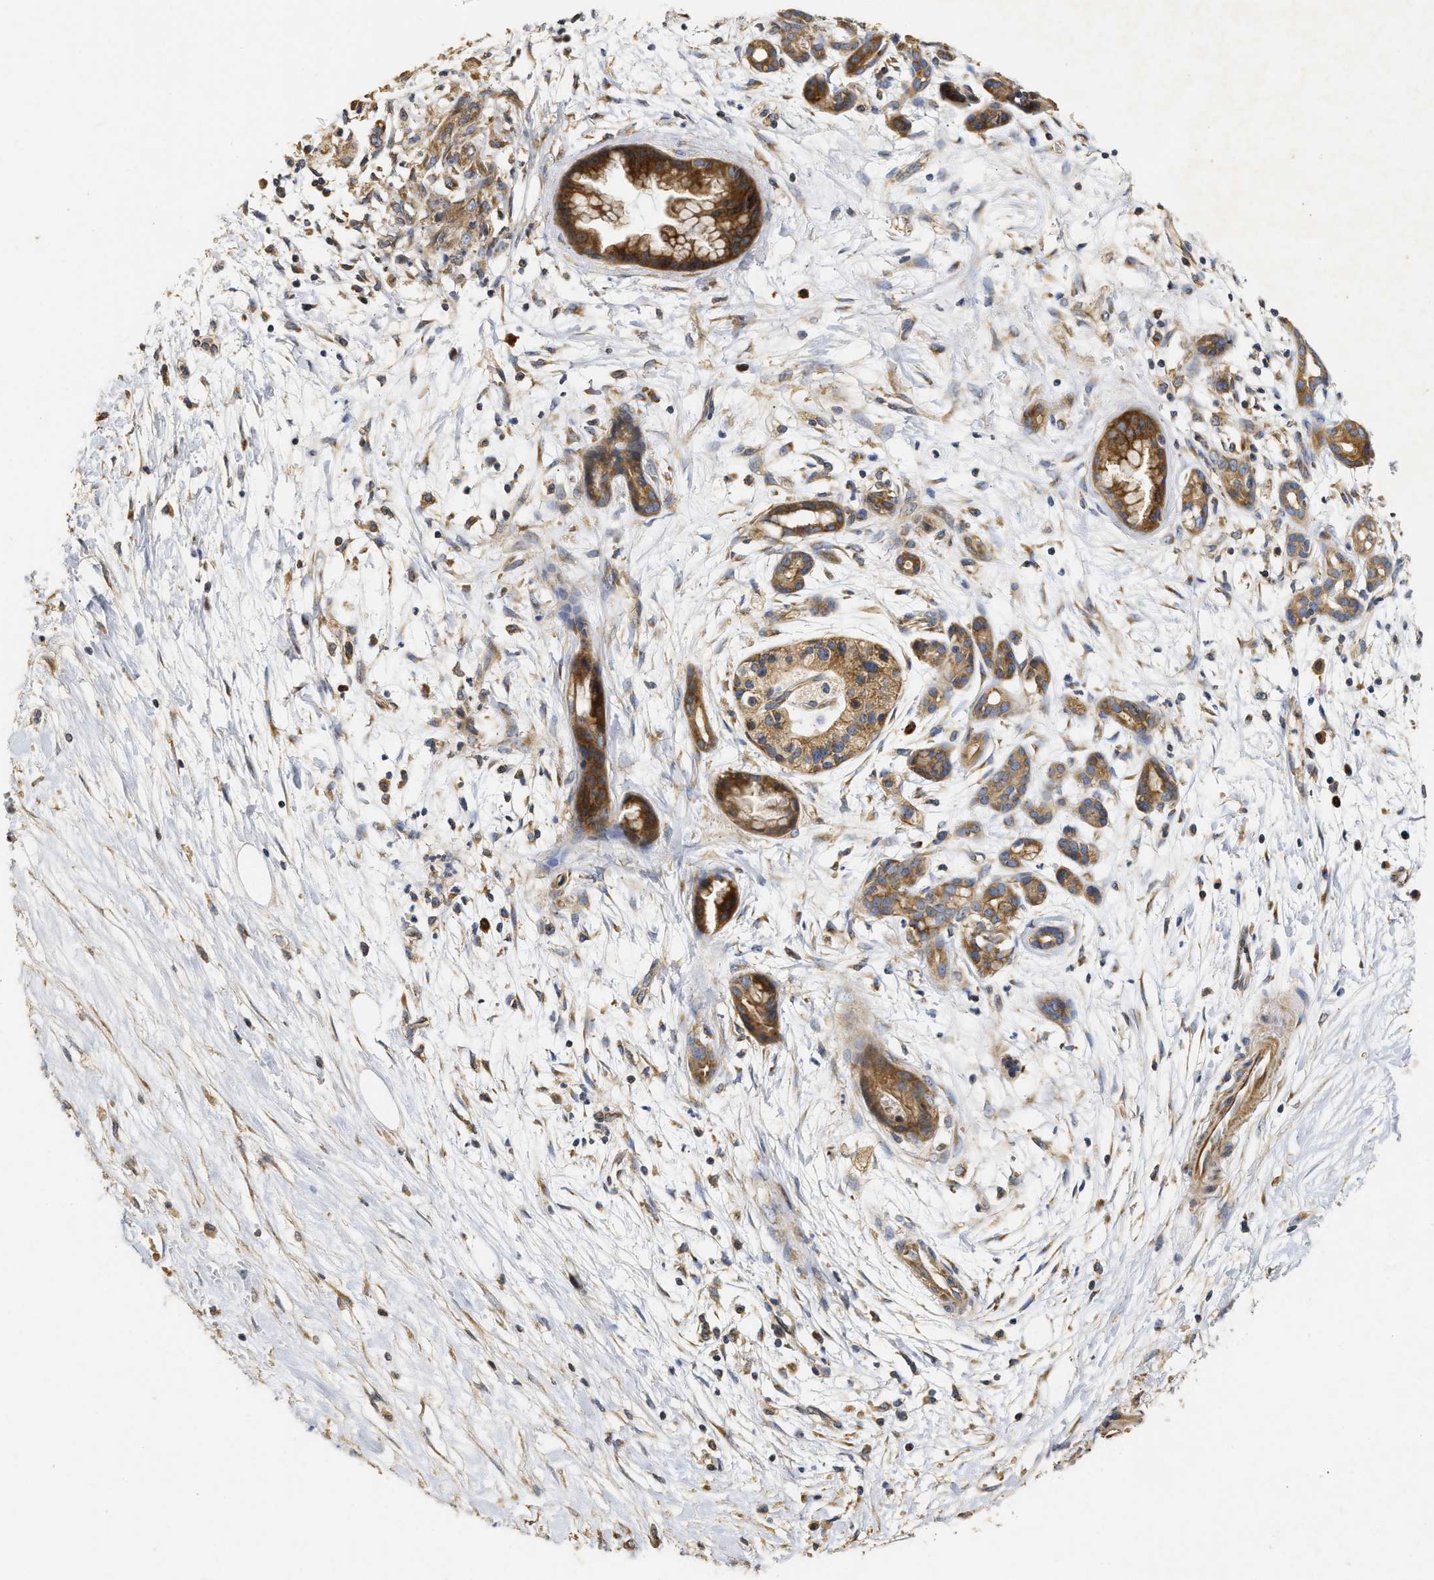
{"staining": {"intensity": "moderate", "quantity": "25%-75%", "location": "cytoplasmic/membranous"}, "tissue": "pancreatic cancer", "cell_type": "Tumor cells", "image_type": "cancer", "snomed": [{"axis": "morphology", "description": "Adenocarcinoma, NOS"}, {"axis": "topography", "description": "Pancreas"}], "caption": "Pancreatic adenocarcinoma stained for a protein shows moderate cytoplasmic/membranous positivity in tumor cells.", "gene": "NAV1", "patient": {"sex": "female", "age": 77}}